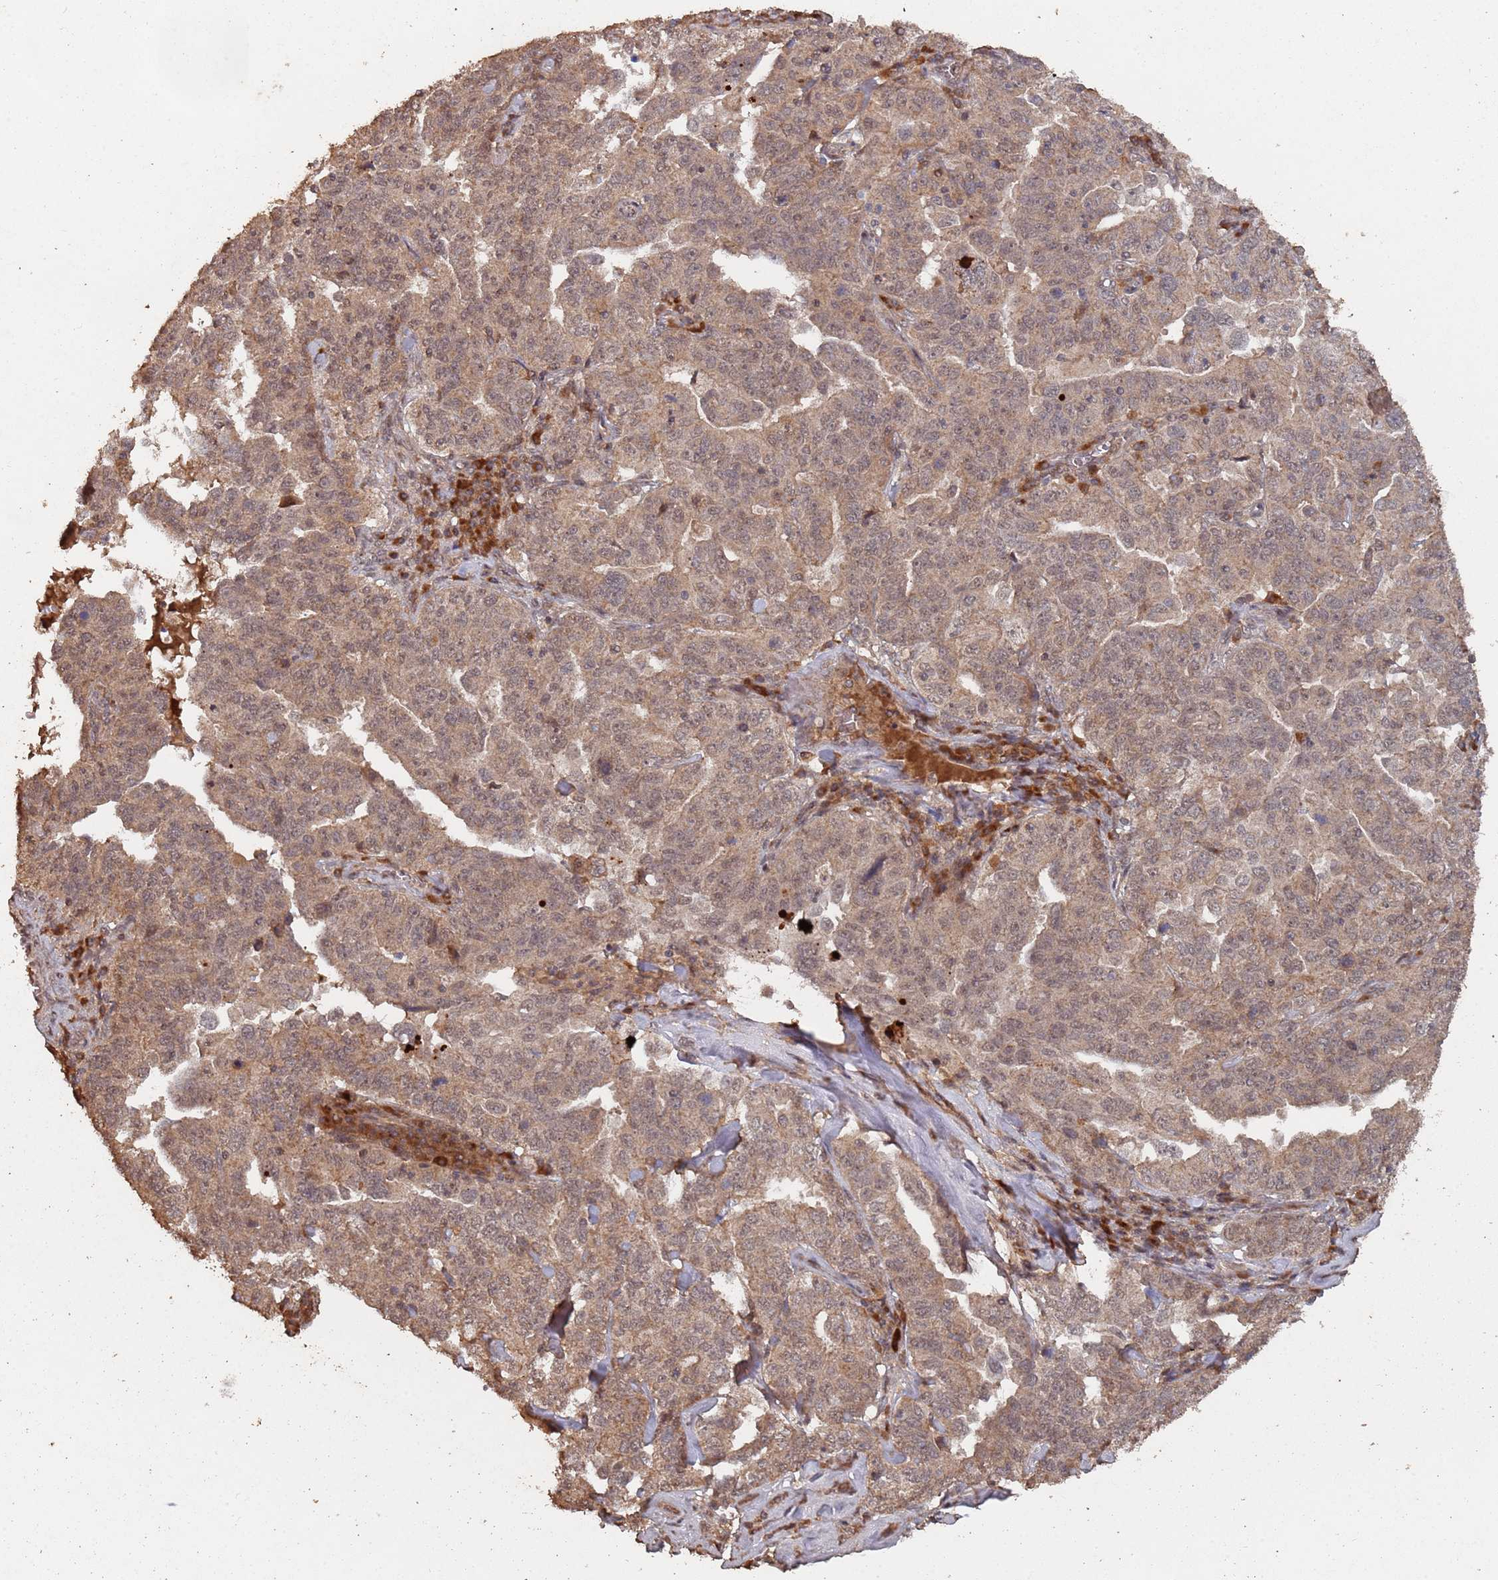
{"staining": {"intensity": "moderate", "quantity": ">75%", "location": "cytoplasmic/membranous"}, "tissue": "ovarian cancer", "cell_type": "Tumor cells", "image_type": "cancer", "snomed": [{"axis": "morphology", "description": "Carcinoma, endometroid"}, {"axis": "topography", "description": "Ovary"}], "caption": "A brown stain highlights moderate cytoplasmic/membranous positivity of a protein in endometroid carcinoma (ovarian) tumor cells.", "gene": "FRAT1", "patient": {"sex": "female", "age": 62}}